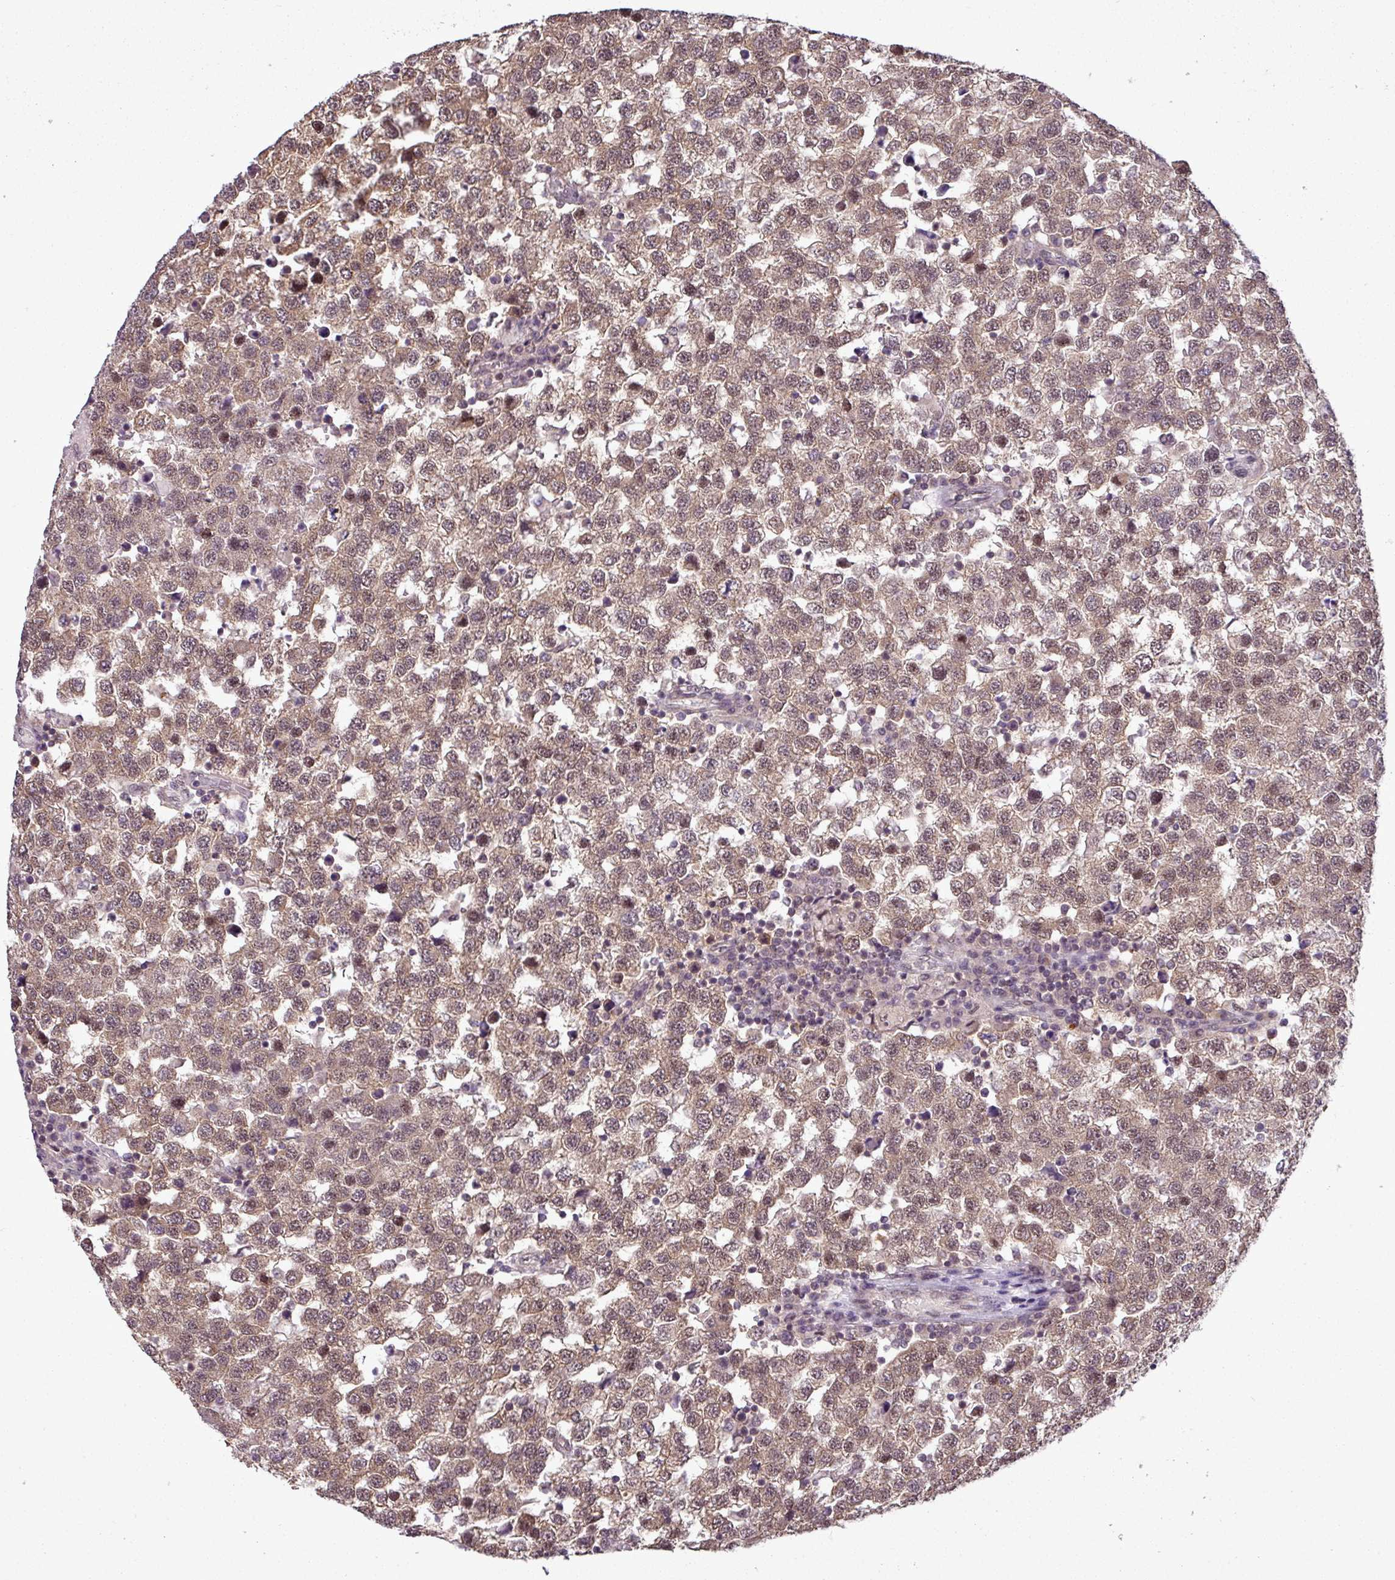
{"staining": {"intensity": "moderate", "quantity": ">75%", "location": "cytoplasmic/membranous,nuclear"}, "tissue": "testis cancer", "cell_type": "Tumor cells", "image_type": "cancer", "snomed": [{"axis": "morphology", "description": "Seminoma, NOS"}, {"axis": "topography", "description": "Testis"}], "caption": "A photomicrograph of human testis cancer (seminoma) stained for a protein exhibits moderate cytoplasmic/membranous and nuclear brown staining in tumor cells.", "gene": "MFHAS1", "patient": {"sex": "male", "age": 34}}